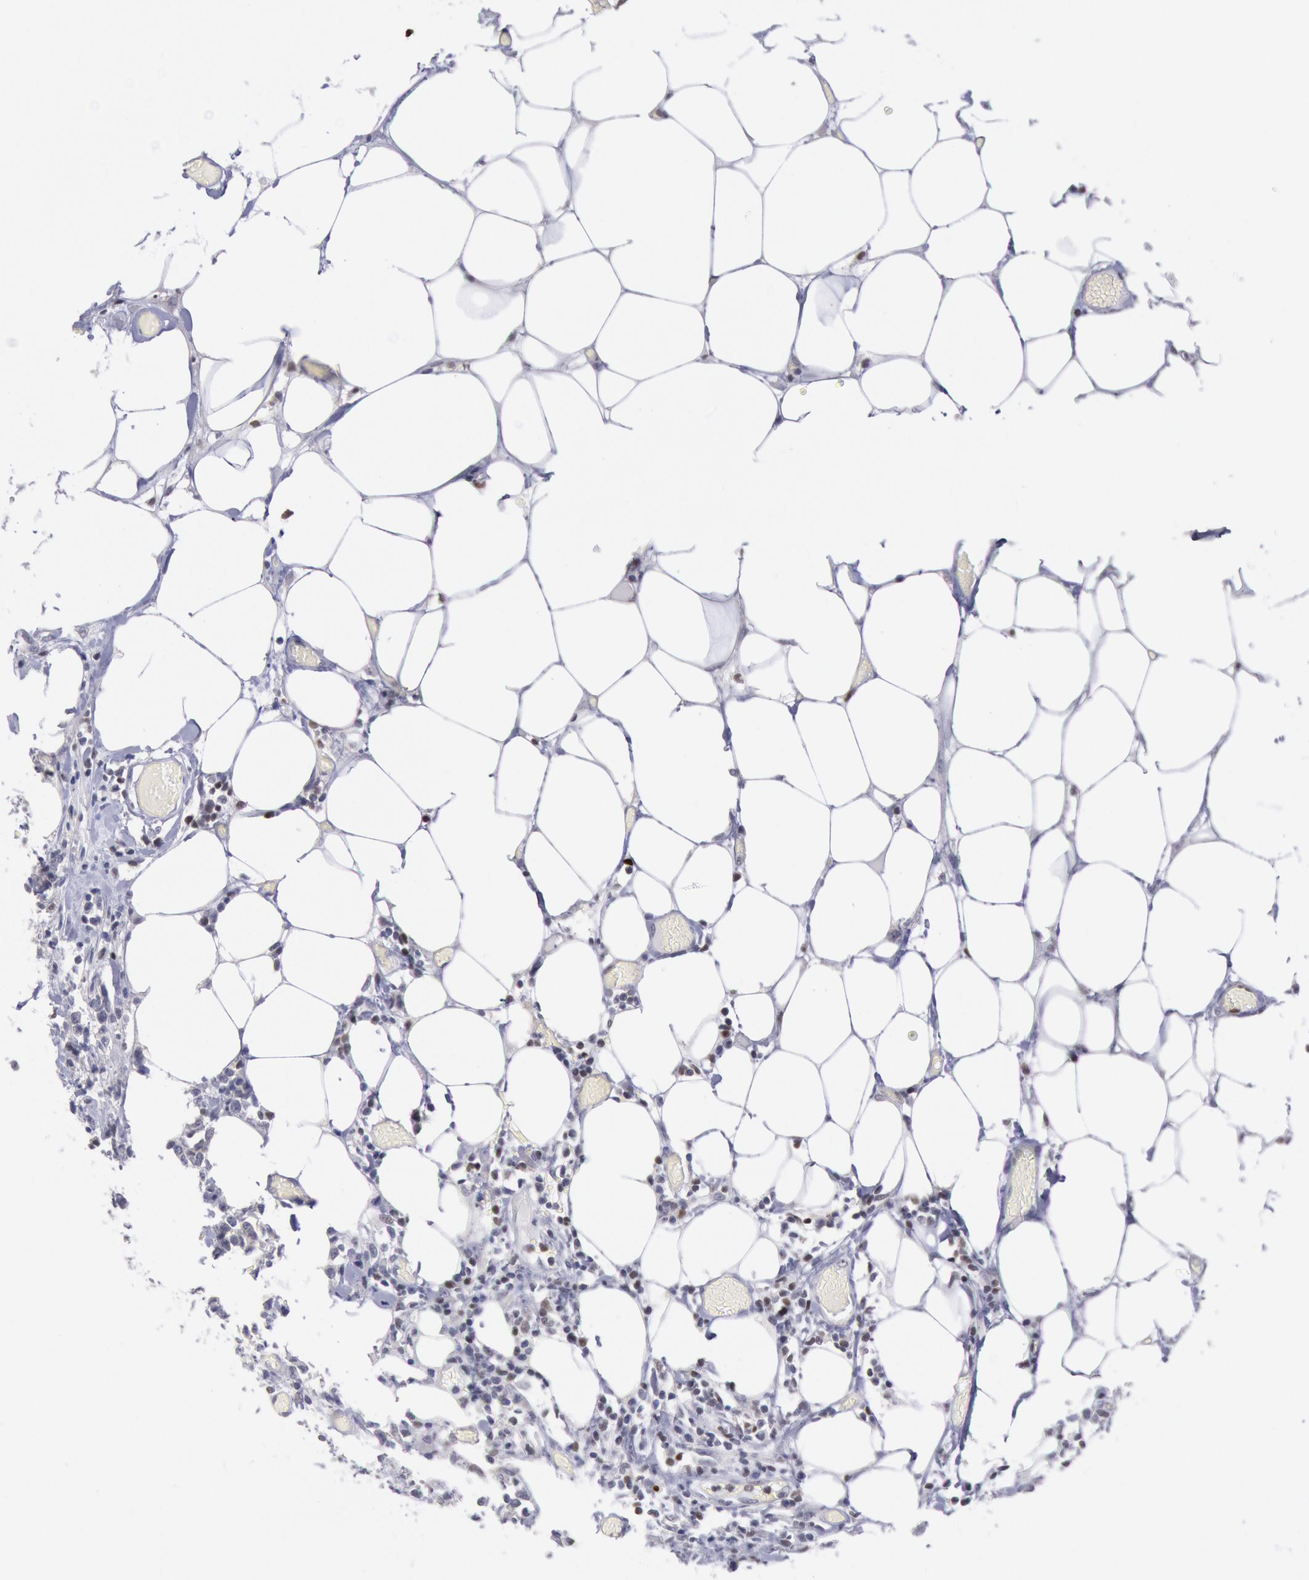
{"staining": {"intensity": "negative", "quantity": "none", "location": "none"}, "tissue": "lymphoma", "cell_type": "Tumor cells", "image_type": "cancer", "snomed": [{"axis": "morphology", "description": "Malignant lymphoma, non-Hodgkin's type, High grade"}, {"axis": "topography", "description": "Colon"}], "caption": "High magnification brightfield microscopy of high-grade malignant lymphoma, non-Hodgkin's type stained with DAB (3,3'-diaminobenzidine) (brown) and counterstained with hematoxylin (blue): tumor cells show no significant positivity.", "gene": "RPS6KA5", "patient": {"sex": "male", "age": 82}}